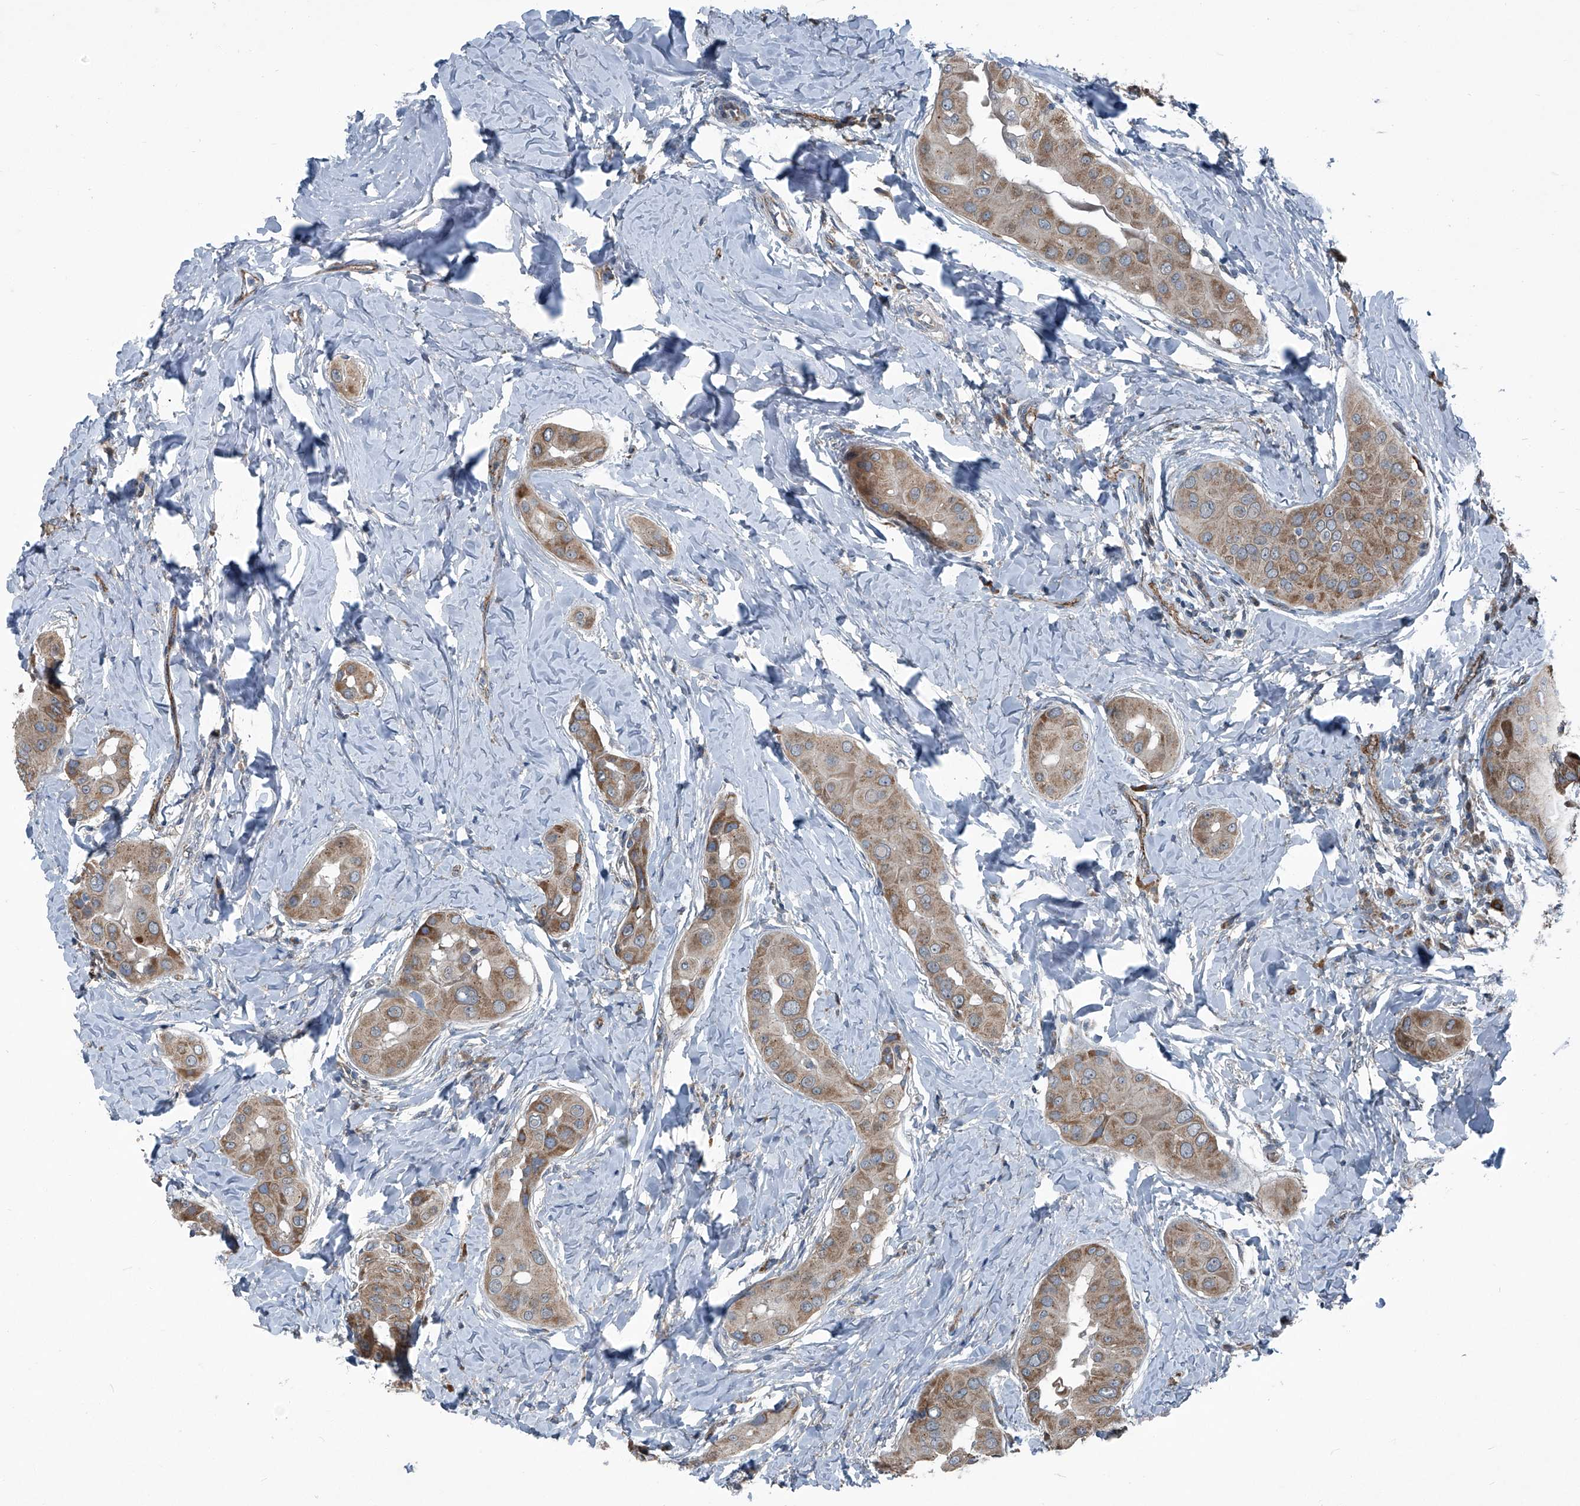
{"staining": {"intensity": "moderate", "quantity": ">75%", "location": "cytoplasmic/membranous"}, "tissue": "thyroid cancer", "cell_type": "Tumor cells", "image_type": "cancer", "snomed": [{"axis": "morphology", "description": "Papillary adenocarcinoma, NOS"}, {"axis": "topography", "description": "Thyroid gland"}], "caption": "A histopathology image showing moderate cytoplasmic/membranous staining in approximately >75% of tumor cells in papillary adenocarcinoma (thyroid), as visualized by brown immunohistochemical staining.", "gene": "SENP2", "patient": {"sex": "male", "age": 33}}